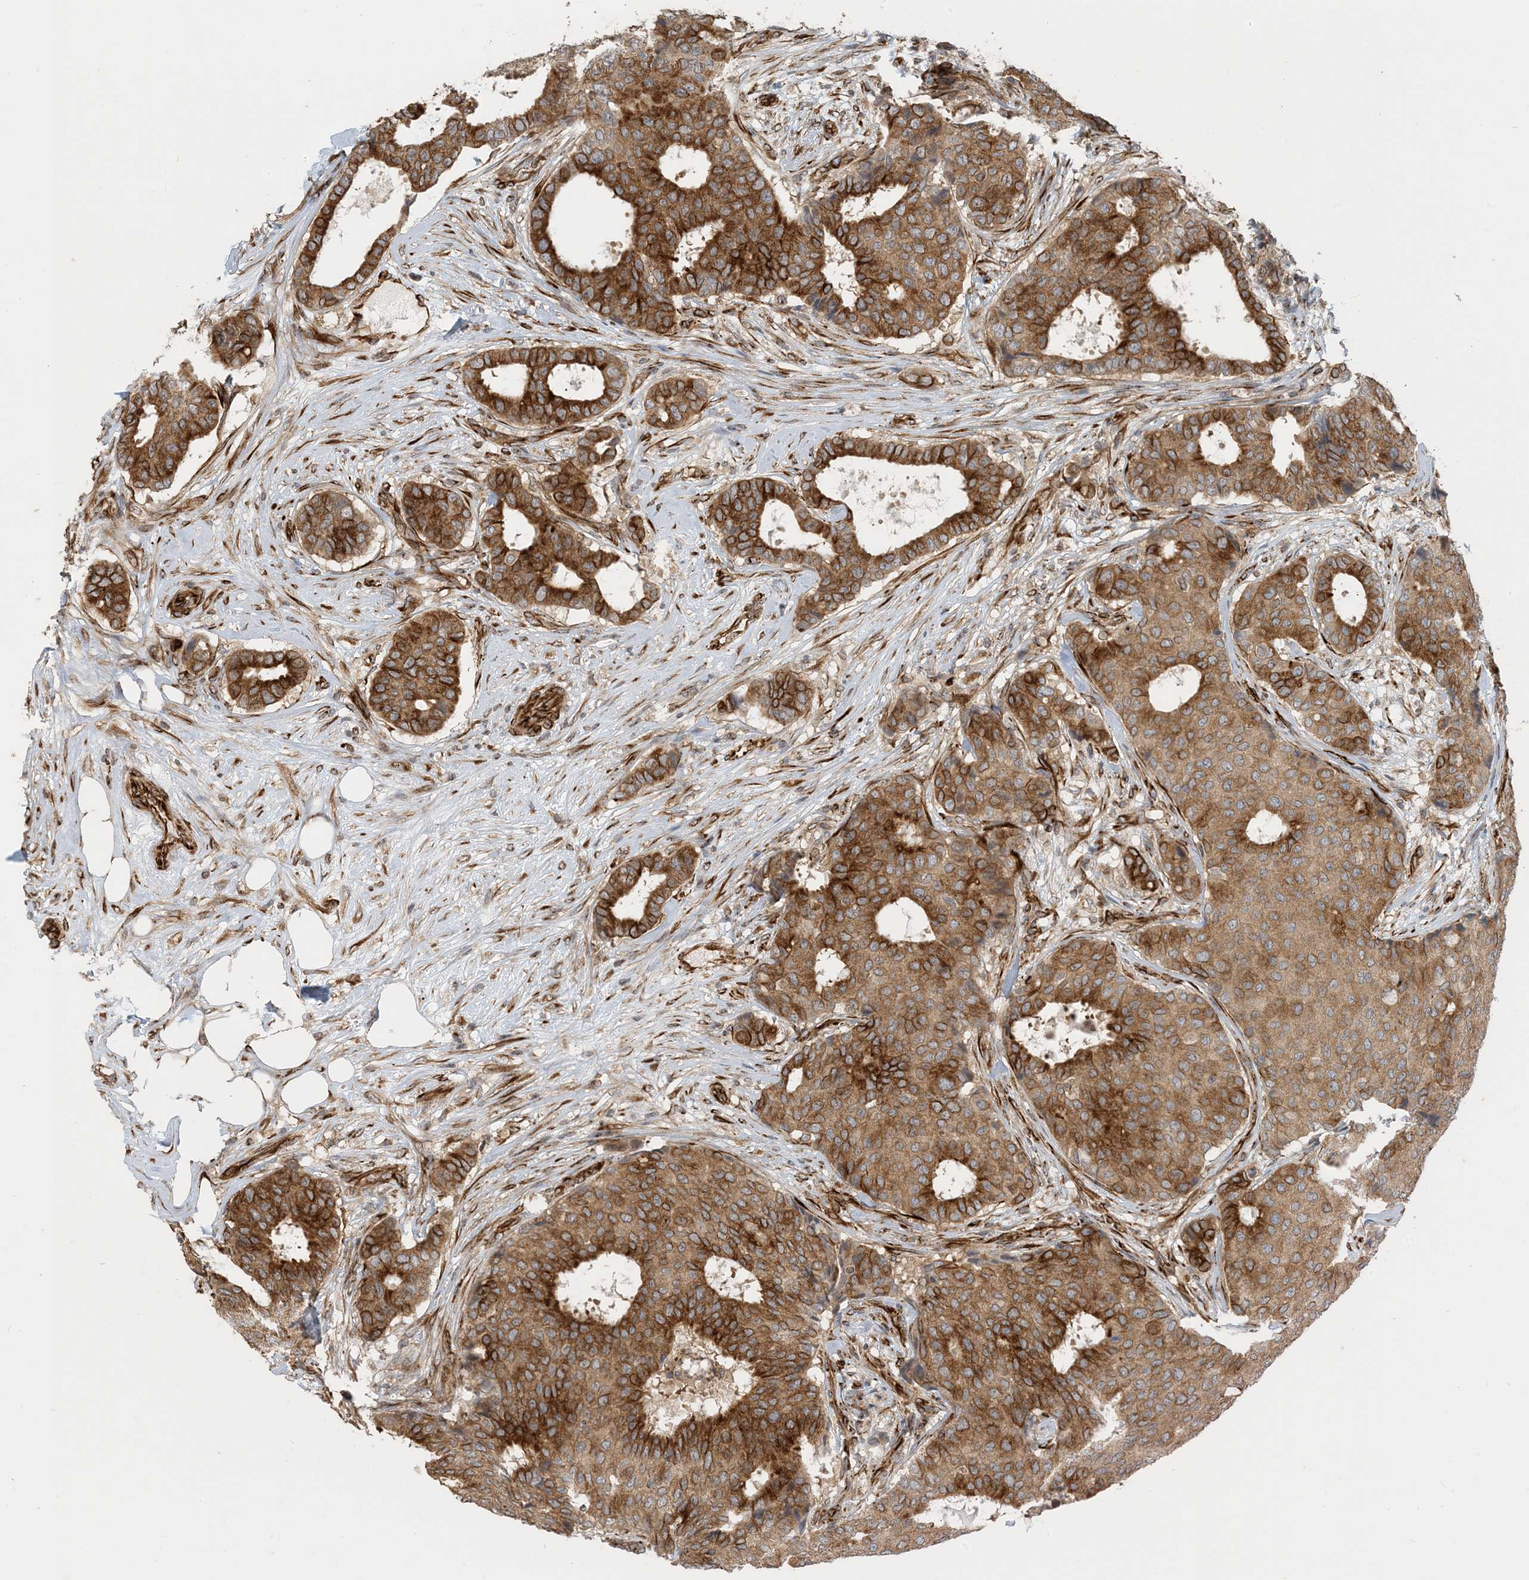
{"staining": {"intensity": "moderate", "quantity": ">75%", "location": "cytoplasmic/membranous"}, "tissue": "breast cancer", "cell_type": "Tumor cells", "image_type": "cancer", "snomed": [{"axis": "morphology", "description": "Duct carcinoma"}, {"axis": "topography", "description": "Breast"}], "caption": "Immunohistochemical staining of human breast infiltrating ductal carcinoma exhibits medium levels of moderate cytoplasmic/membranous protein expression in about >75% of tumor cells. (DAB (3,3'-diaminobenzidine) = brown stain, brightfield microscopy at high magnification).", "gene": "ZBTB3", "patient": {"sex": "female", "age": 75}}